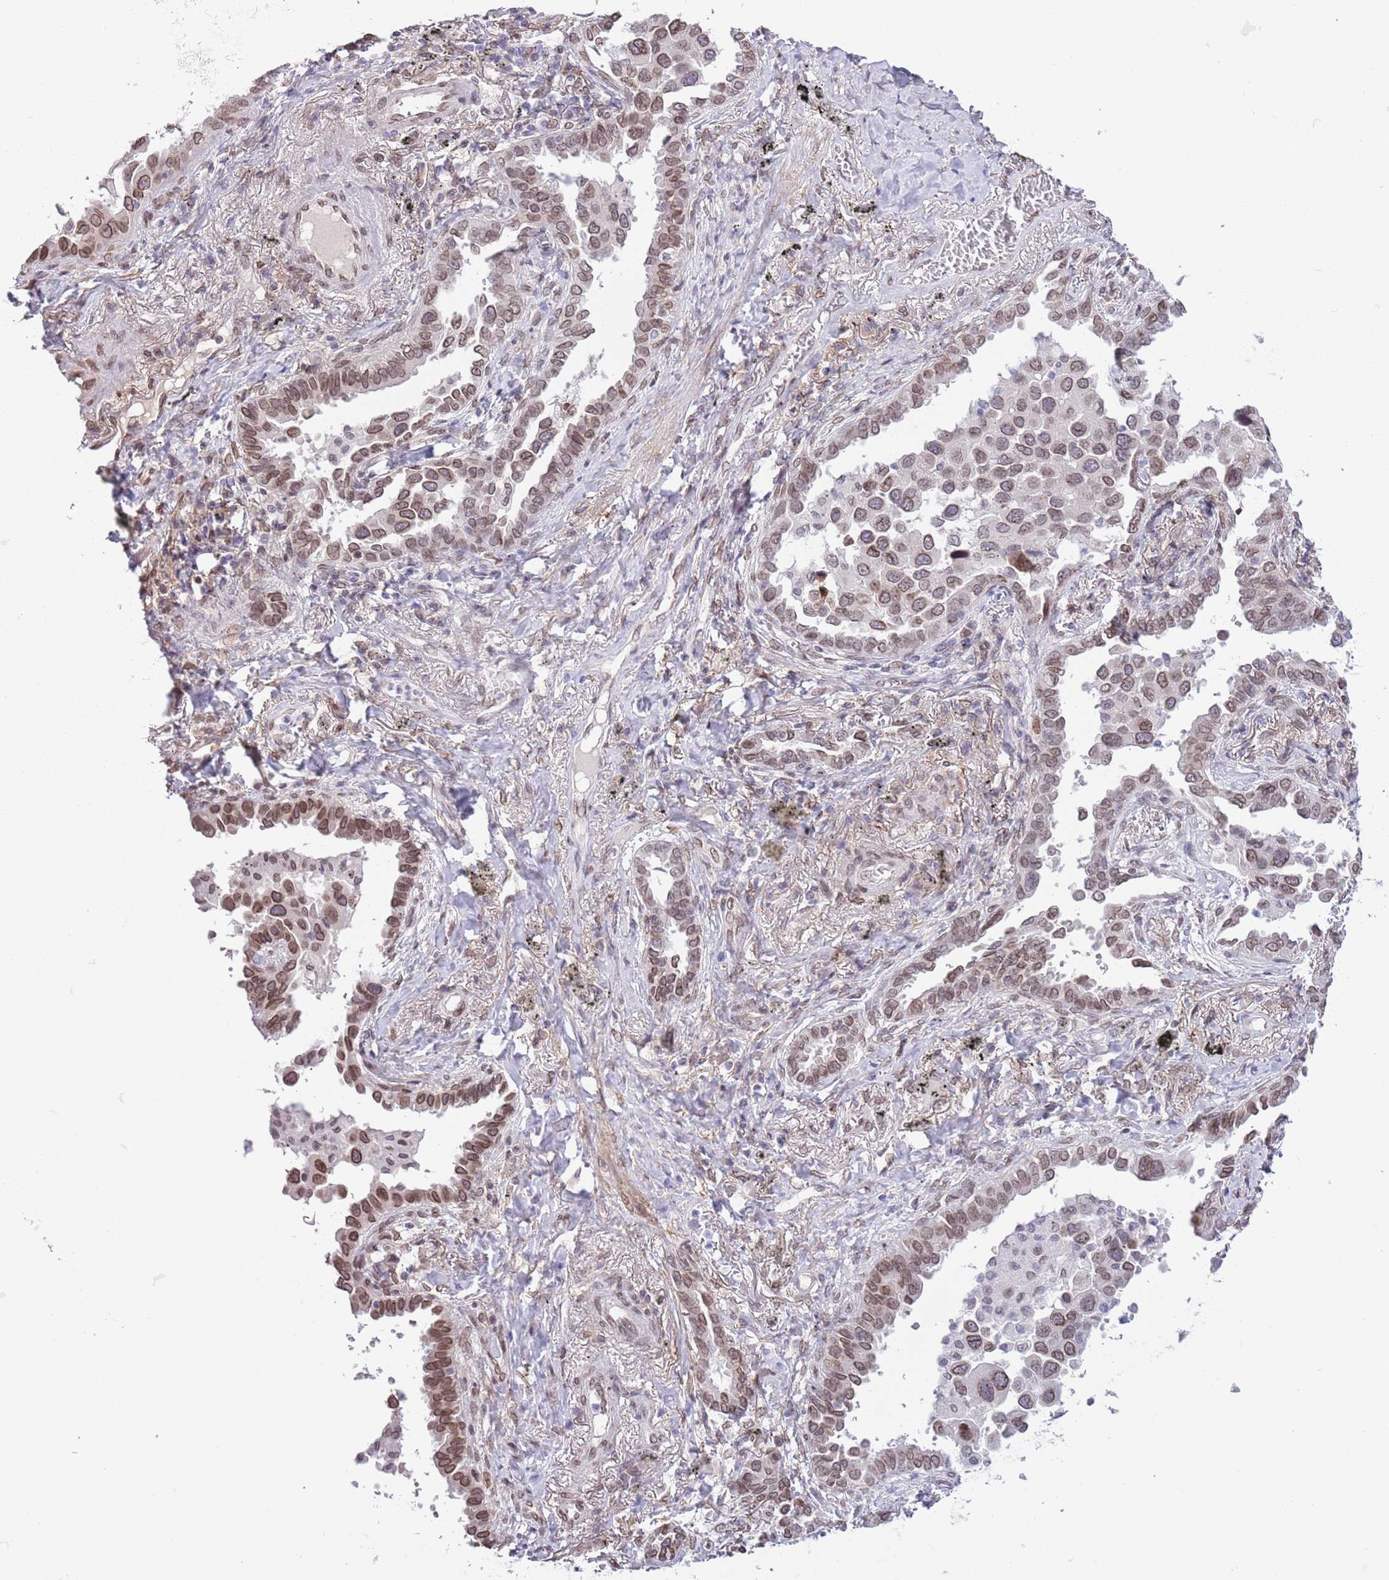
{"staining": {"intensity": "moderate", "quantity": ">75%", "location": "cytoplasmic/membranous,nuclear"}, "tissue": "lung cancer", "cell_type": "Tumor cells", "image_type": "cancer", "snomed": [{"axis": "morphology", "description": "Adenocarcinoma, NOS"}, {"axis": "topography", "description": "Lung"}], "caption": "Moderate cytoplasmic/membranous and nuclear expression for a protein is identified in about >75% of tumor cells of lung cancer using immunohistochemistry.", "gene": "ZGLP1", "patient": {"sex": "male", "age": 67}}